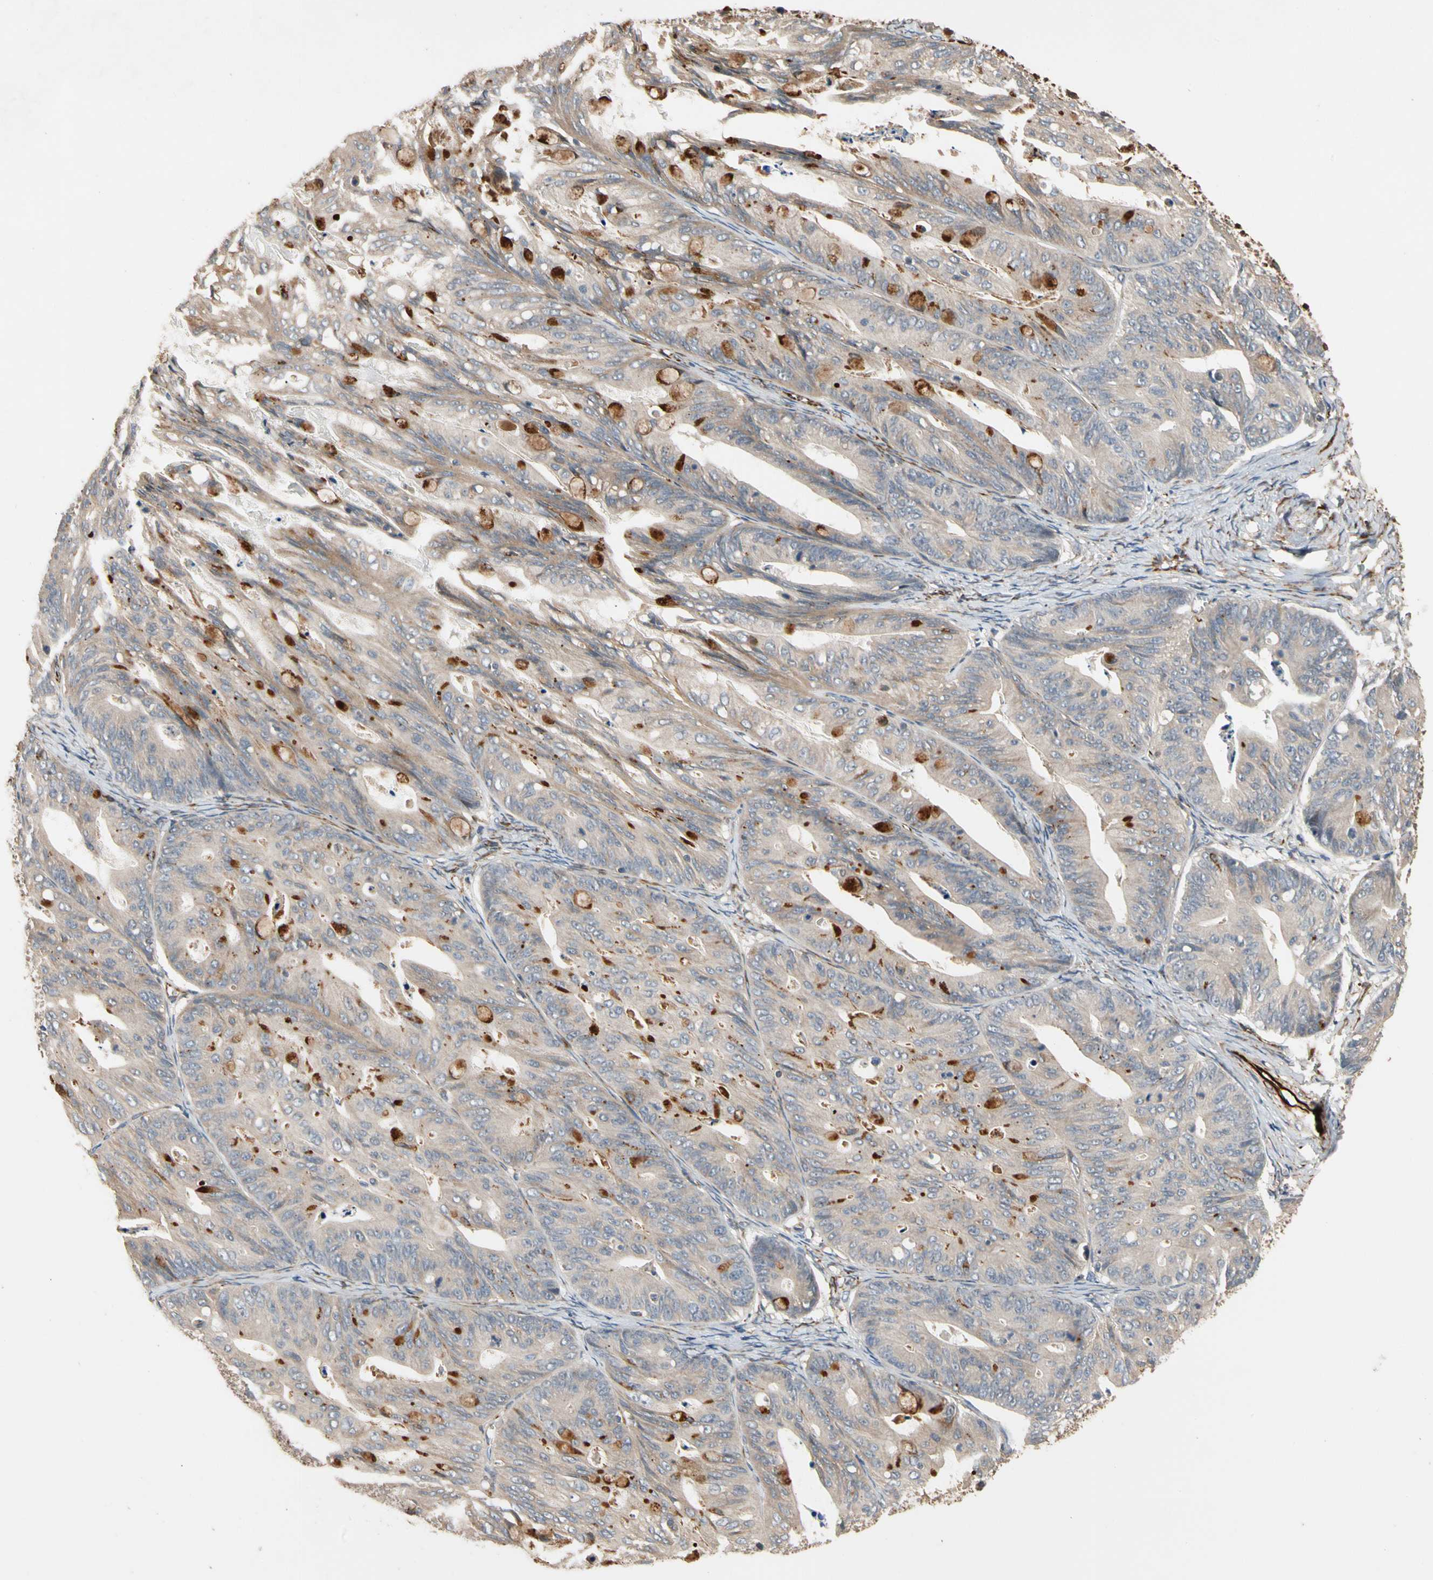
{"staining": {"intensity": "weak", "quantity": ">75%", "location": "cytoplasmic/membranous"}, "tissue": "ovarian cancer", "cell_type": "Tumor cells", "image_type": "cancer", "snomed": [{"axis": "morphology", "description": "Cystadenocarcinoma, mucinous, NOS"}, {"axis": "topography", "description": "Ovary"}], "caption": "Protein expression analysis of ovarian mucinous cystadenocarcinoma shows weak cytoplasmic/membranous positivity in about >75% of tumor cells. Nuclei are stained in blue.", "gene": "FGD6", "patient": {"sex": "female", "age": 37}}